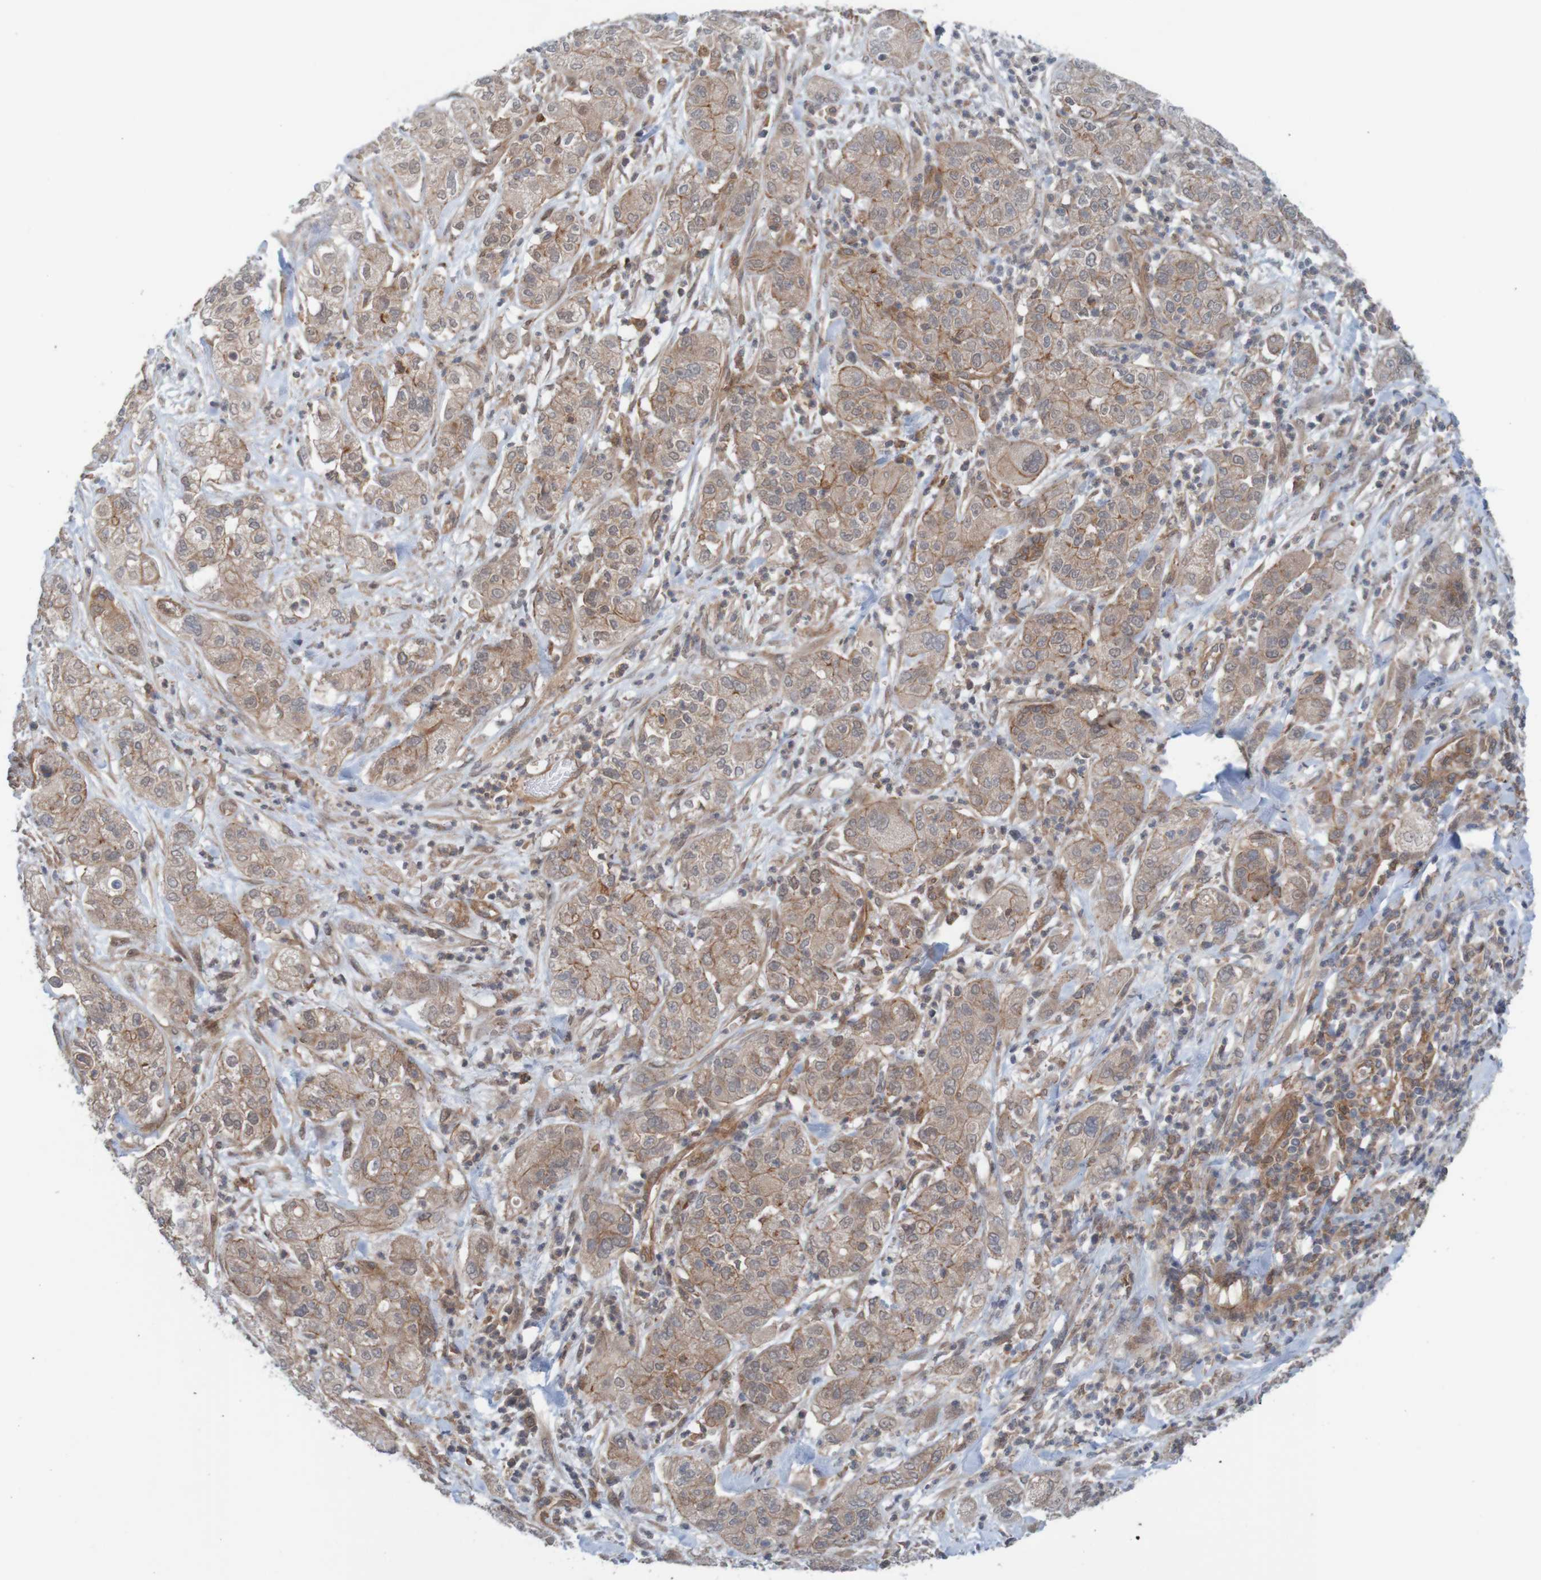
{"staining": {"intensity": "weak", "quantity": ">75%", "location": "cytoplasmic/membranous"}, "tissue": "pancreatic cancer", "cell_type": "Tumor cells", "image_type": "cancer", "snomed": [{"axis": "morphology", "description": "Adenocarcinoma, NOS"}, {"axis": "topography", "description": "Pancreas"}], "caption": "Immunohistochemistry of pancreatic cancer (adenocarcinoma) displays low levels of weak cytoplasmic/membranous expression in approximately >75% of tumor cells.", "gene": "ARHGEF11", "patient": {"sex": "female", "age": 78}}